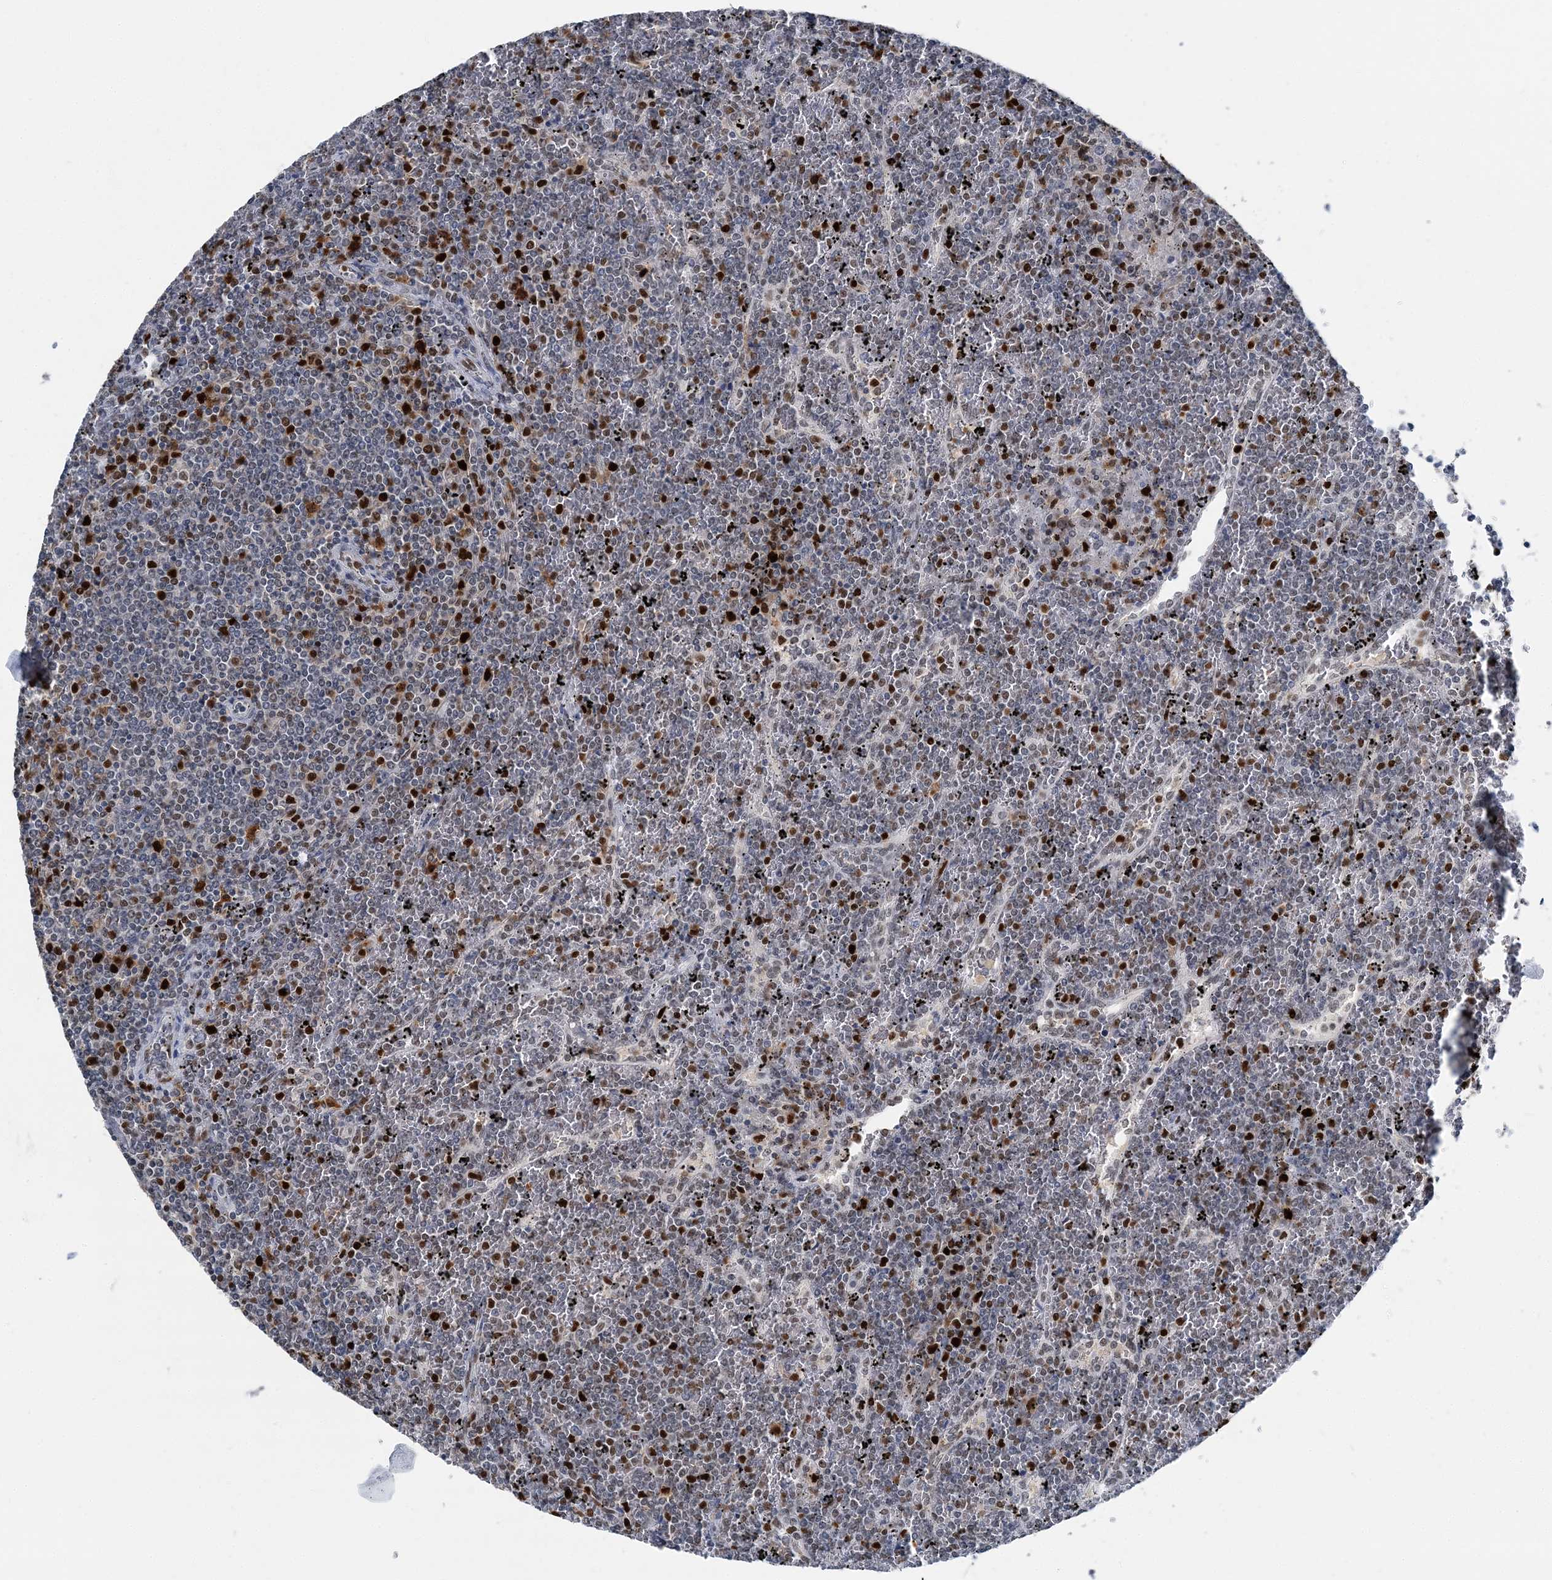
{"staining": {"intensity": "strong", "quantity": "<25%", "location": "nuclear"}, "tissue": "lymphoma", "cell_type": "Tumor cells", "image_type": "cancer", "snomed": [{"axis": "morphology", "description": "Malignant lymphoma, non-Hodgkin's type, Low grade"}, {"axis": "topography", "description": "Spleen"}], "caption": "Immunohistochemistry (IHC) of human malignant lymphoma, non-Hodgkin's type (low-grade) exhibits medium levels of strong nuclear staining in about <25% of tumor cells.", "gene": "HAT1", "patient": {"sex": "female", "age": 19}}